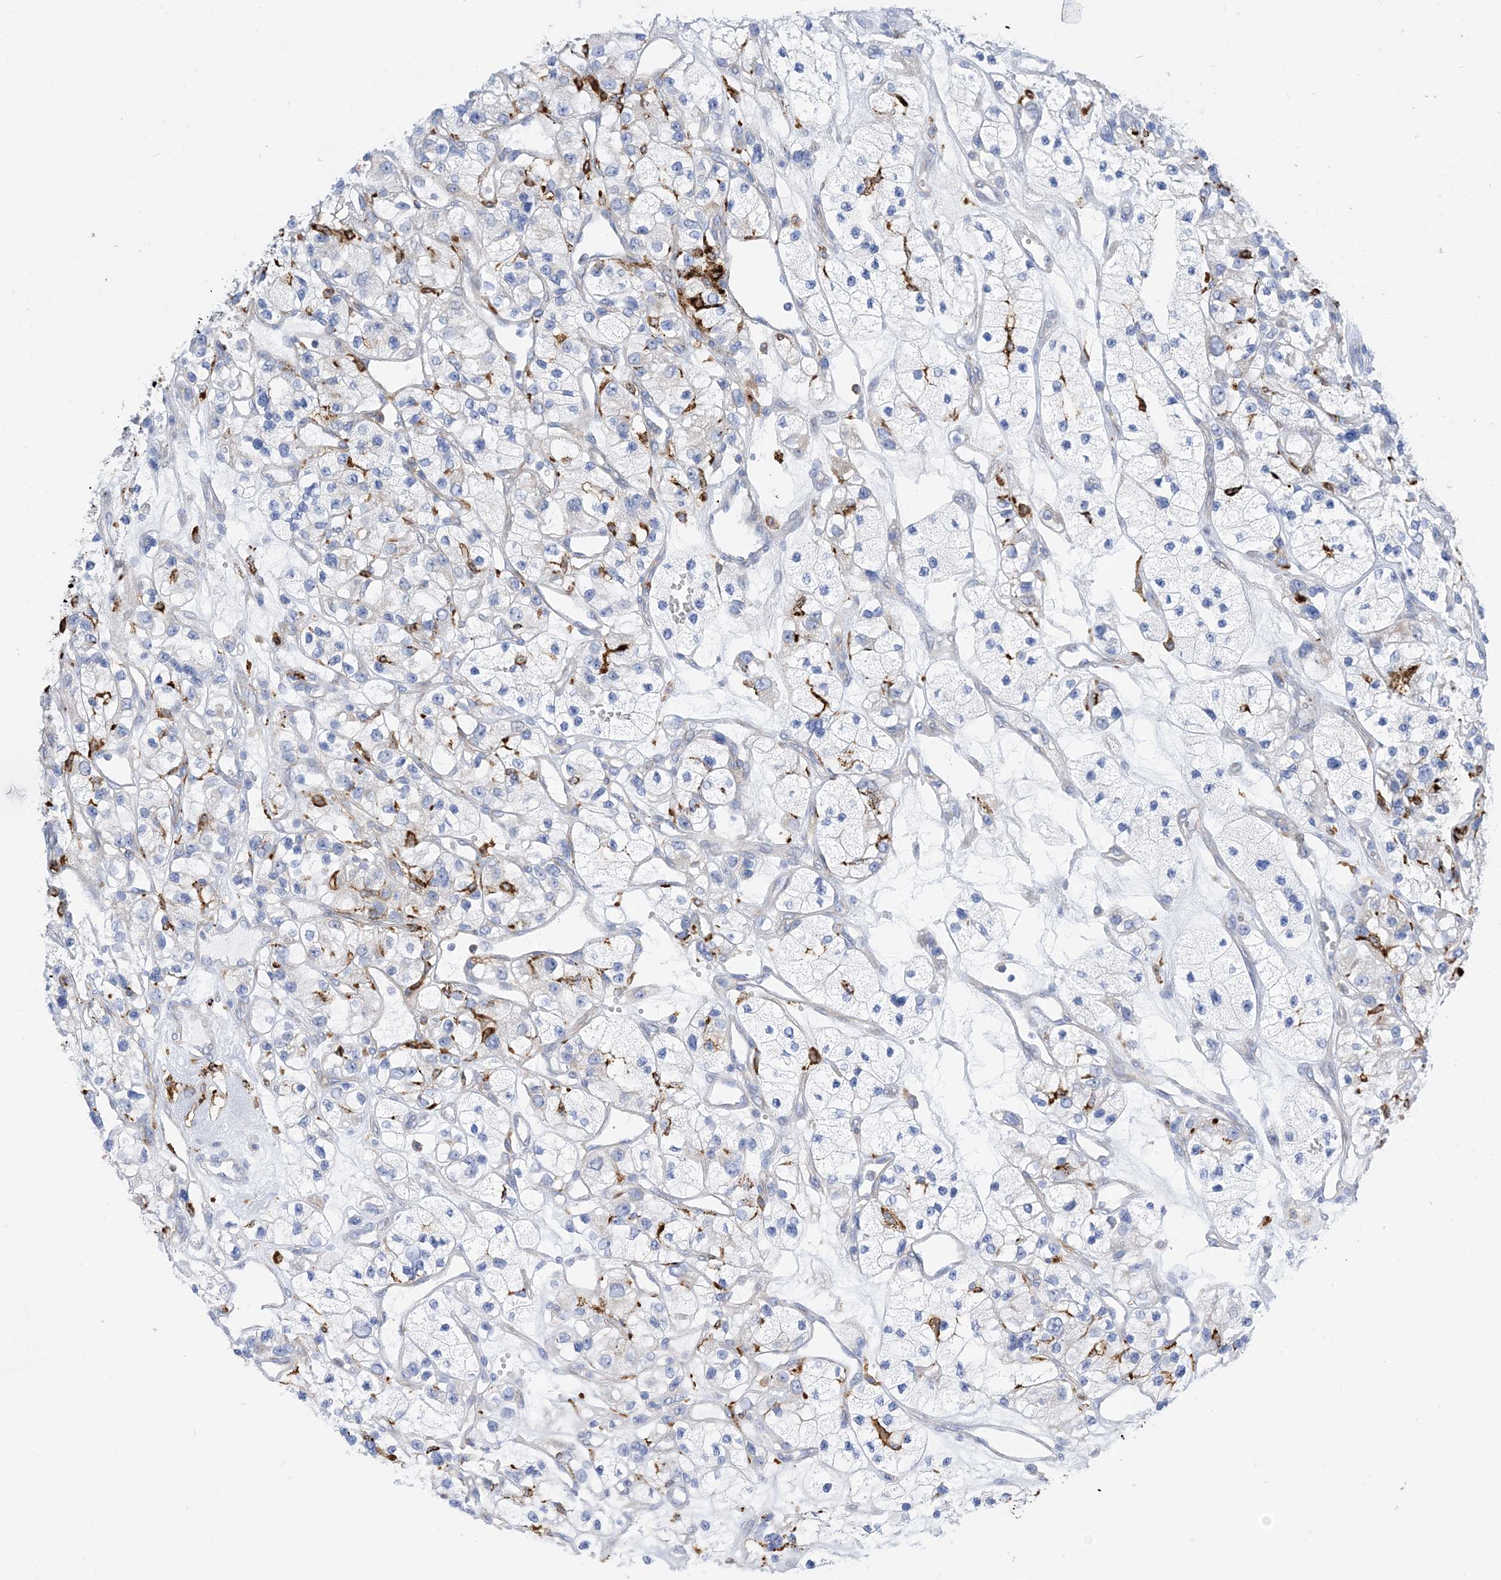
{"staining": {"intensity": "negative", "quantity": "none", "location": "none"}, "tissue": "renal cancer", "cell_type": "Tumor cells", "image_type": "cancer", "snomed": [{"axis": "morphology", "description": "Adenocarcinoma, NOS"}, {"axis": "topography", "description": "Kidney"}], "caption": "Tumor cells show no significant expression in adenocarcinoma (renal).", "gene": "DPH3", "patient": {"sex": "female", "age": 57}}